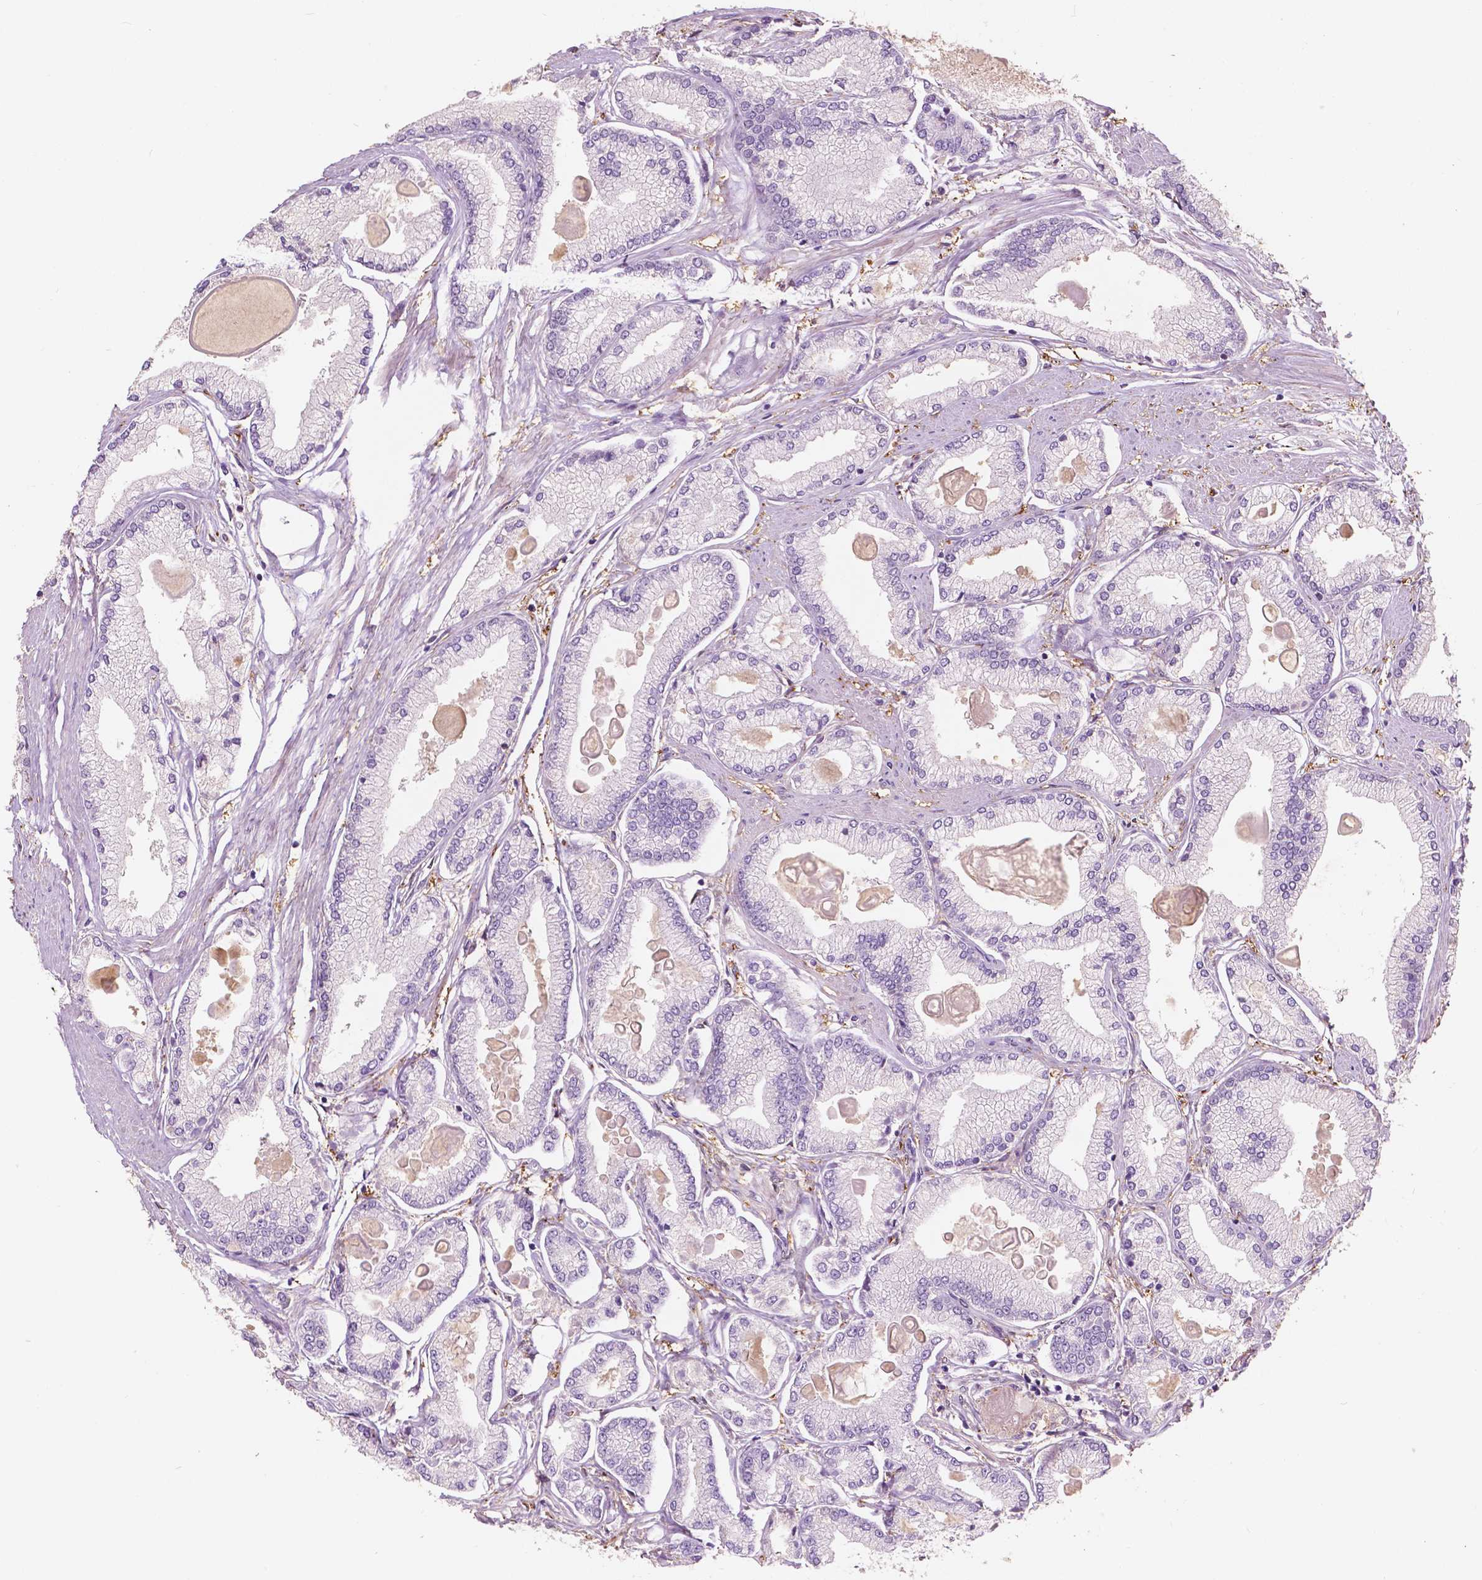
{"staining": {"intensity": "negative", "quantity": "none", "location": "none"}, "tissue": "prostate cancer", "cell_type": "Tumor cells", "image_type": "cancer", "snomed": [{"axis": "morphology", "description": "Adenocarcinoma, High grade"}, {"axis": "topography", "description": "Prostate"}], "caption": "This is an immunohistochemistry histopathology image of human prostate cancer (high-grade adenocarcinoma). There is no staining in tumor cells.", "gene": "GPR37", "patient": {"sex": "male", "age": 68}}